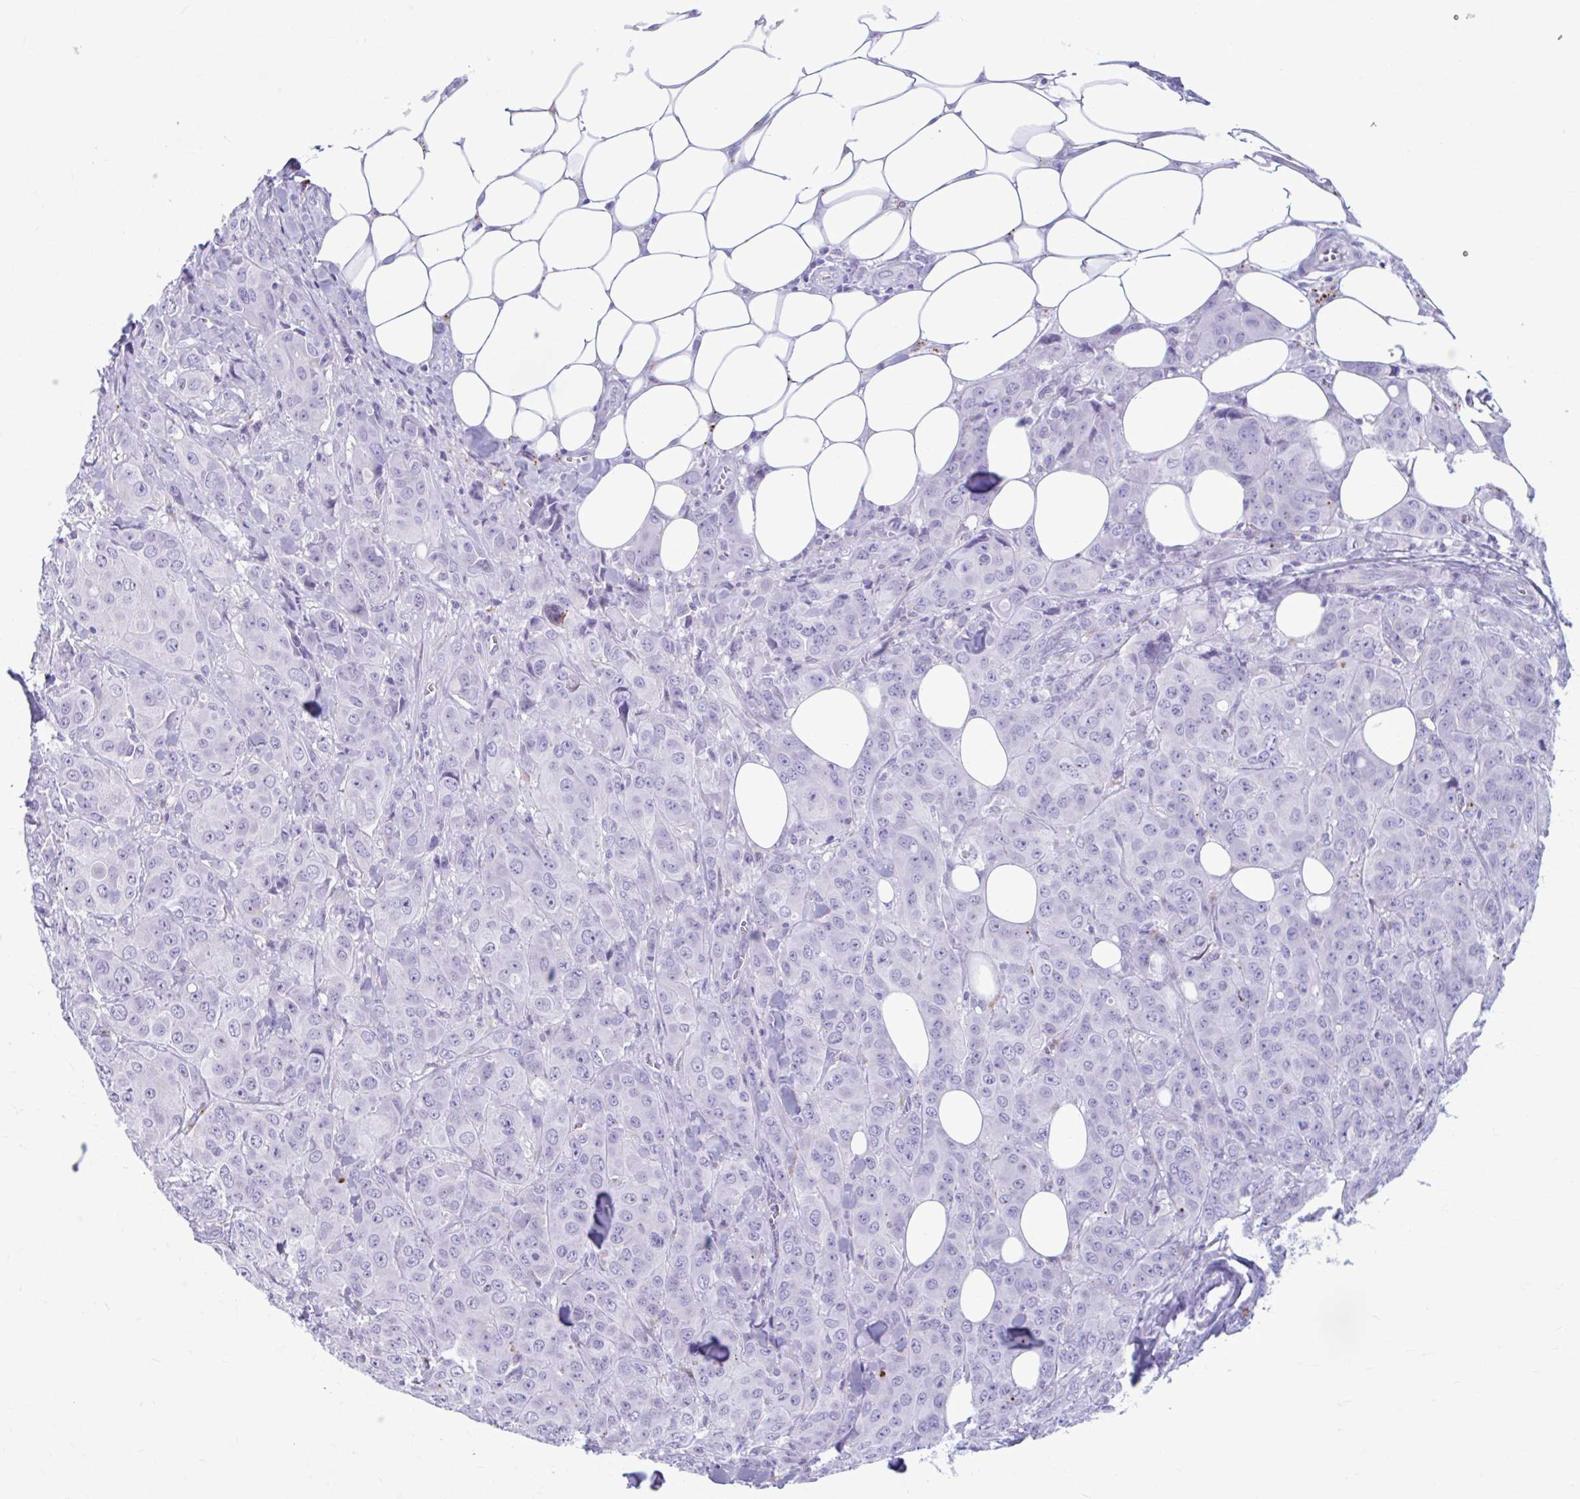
{"staining": {"intensity": "negative", "quantity": "none", "location": "none"}, "tissue": "breast cancer", "cell_type": "Tumor cells", "image_type": "cancer", "snomed": [{"axis": "morphology", "description": "Normal tissue, NOS"}, {"axis": "morphology", "description": "Duct carcinoma"}, {"axis": "topography", "description": "Breast"}], "caption": "DAB immunohistochemical staining of human breast cancer (invasive ductal carcinoma) exhibits no significant positivity in tumor cells.", "gene": "C12orf71", "patient": {"sex": "female", "age": 43}}